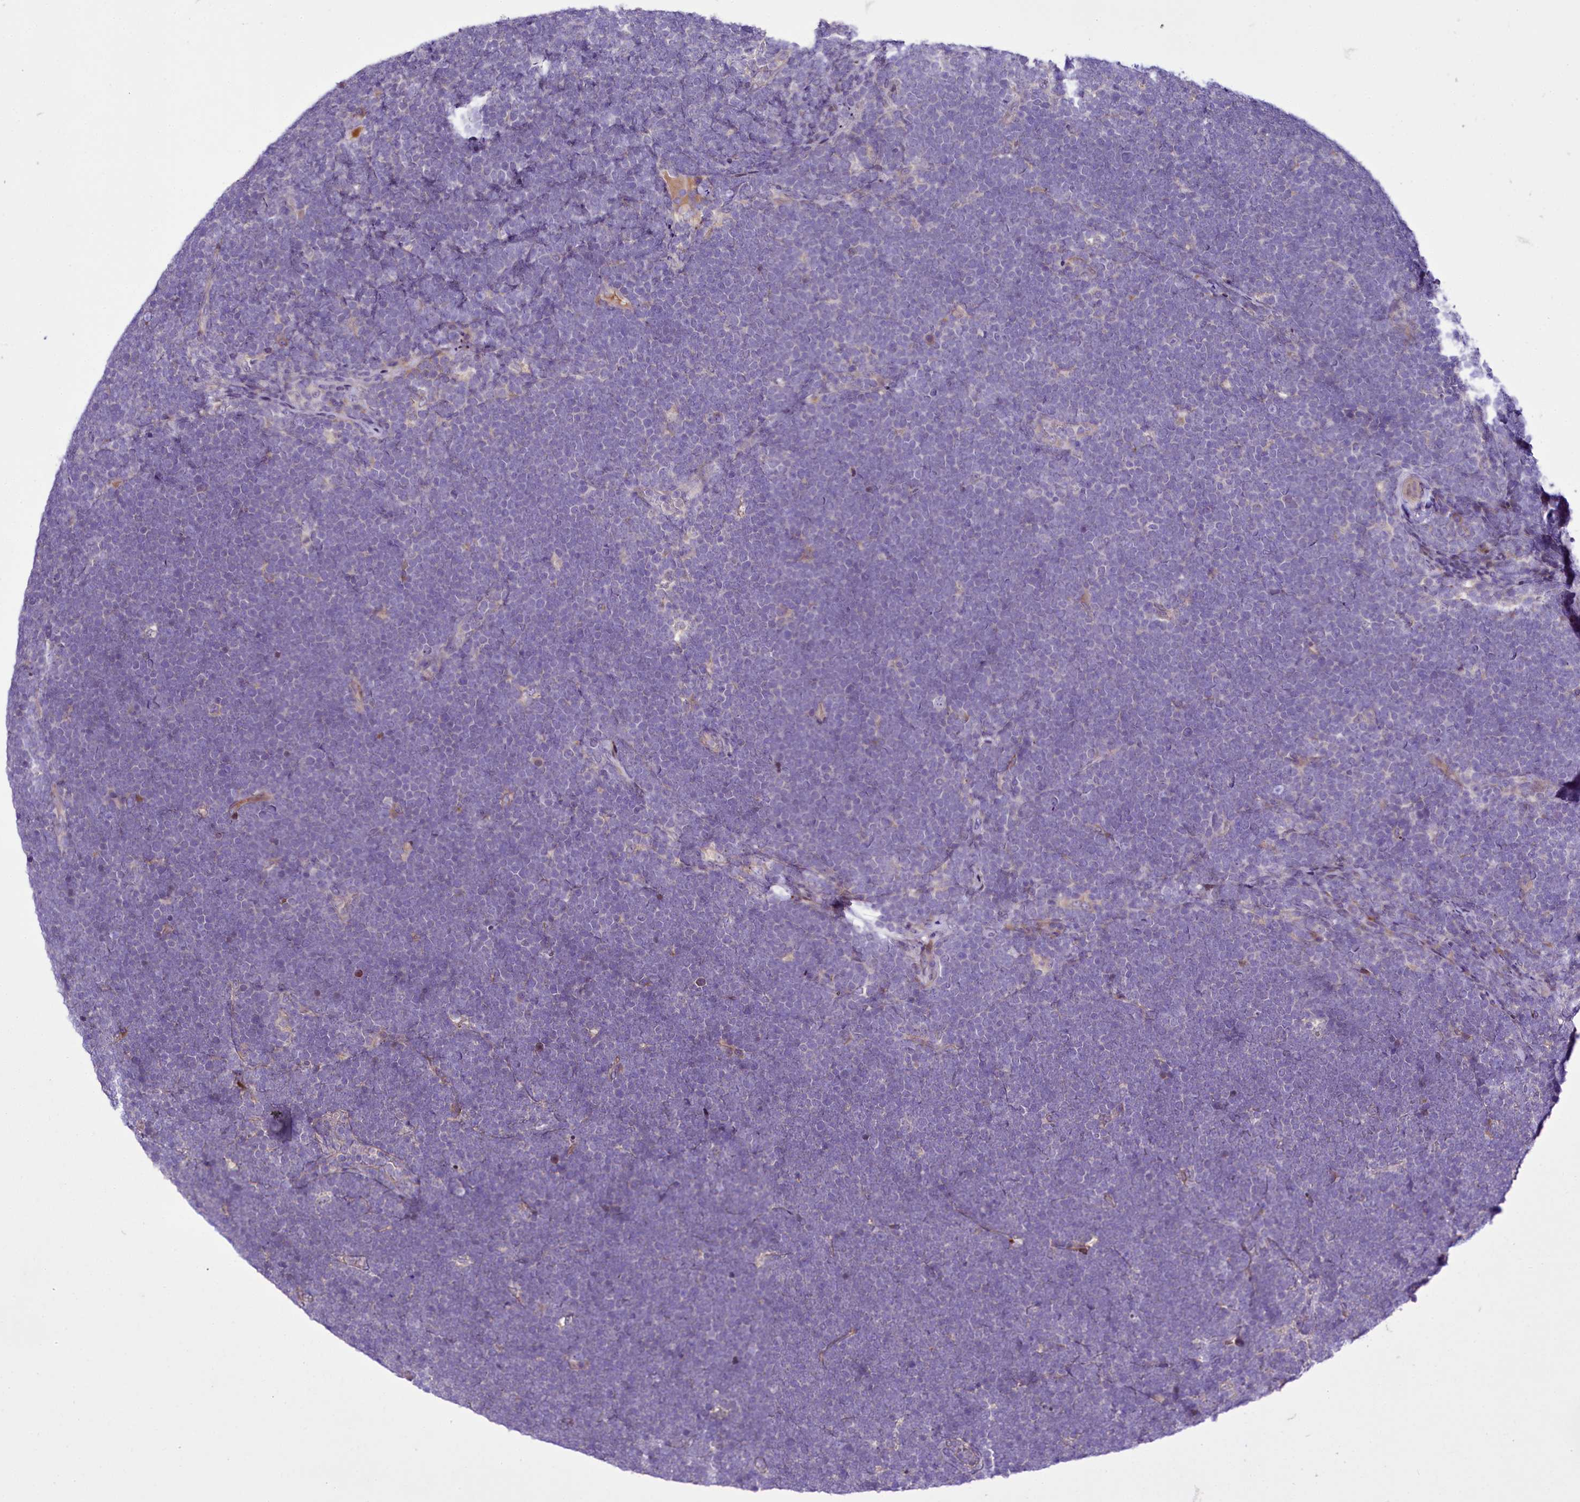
{"staining": {"intensity": "negative", "quantity": "none", "location": "none"}, "tissue": "lymphoma", "cell_type": "Tumor cells", "image_type": "cancer", "snomed": [{"axis": "morphology", "description": "Malignant lymphoma, non-Hodgkin's type, High grade"}, {"axis": "topography", "description": "Lymph node"}], "caption": "Human lymphoma stained for a protein using immunohistochemistry exhibits no staining in tumor cells.", "gene": "ZC3H12C", "patient": {"sex": "male", "age": 13}}